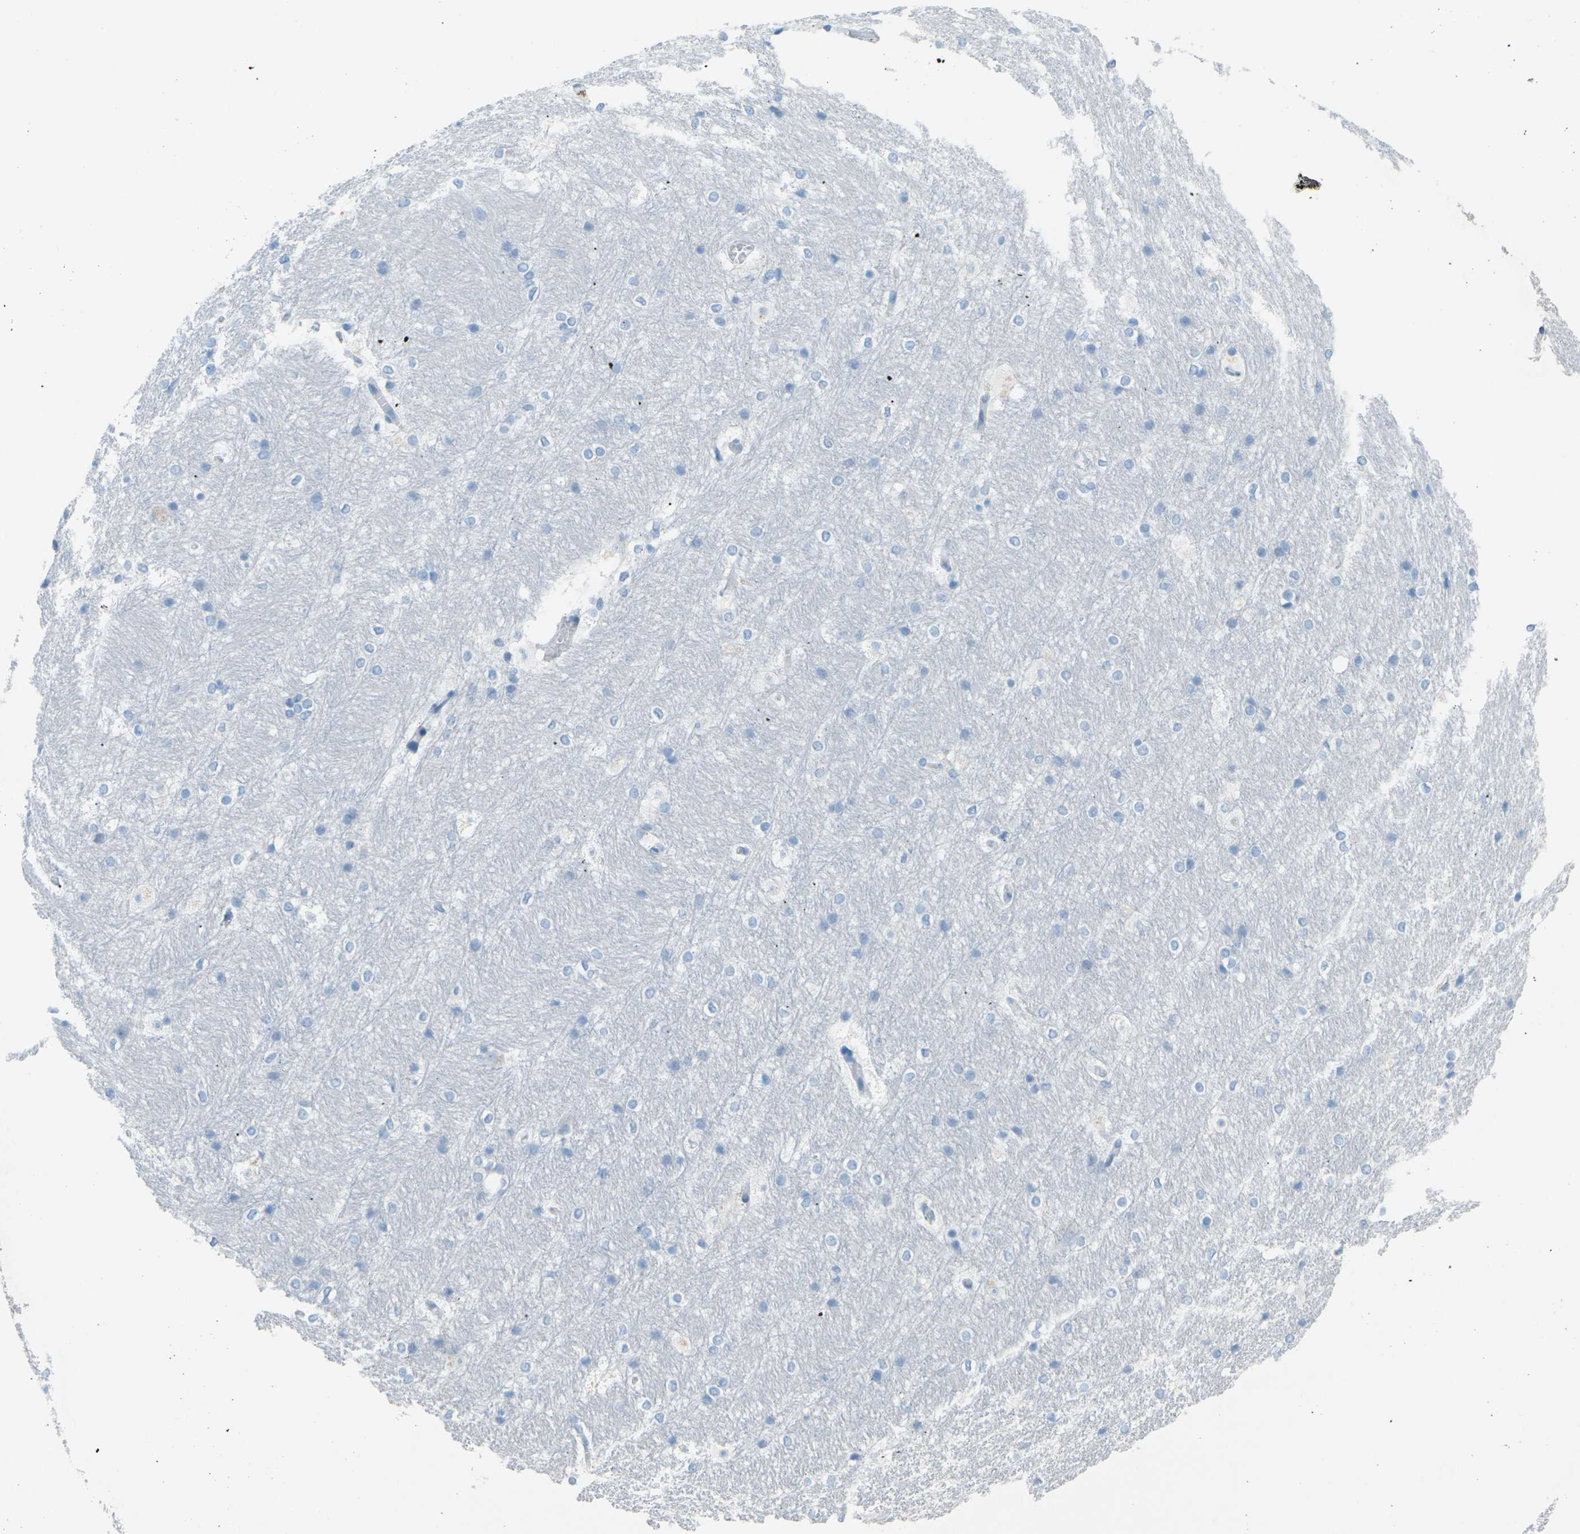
{"staining": {"intensity": "negative", "quantity": "none", "location": "none"}, "tissue": "hippocampus", "cell_type": "Glial cells", "image_type": "normal", "snomed": [{"axis": "morphology", "description": "Normal tissue, NOS"}, {"axis": "topography", "description": "Hippocampus"}], "caption": "Immunohistochemistry photomicrograph of normal hippocampus: human hippocampus stained with DAB shows no significant protein expression in glial cells.", "gene": "CDH16", "patient": {"sex": "female", "age": 19}}